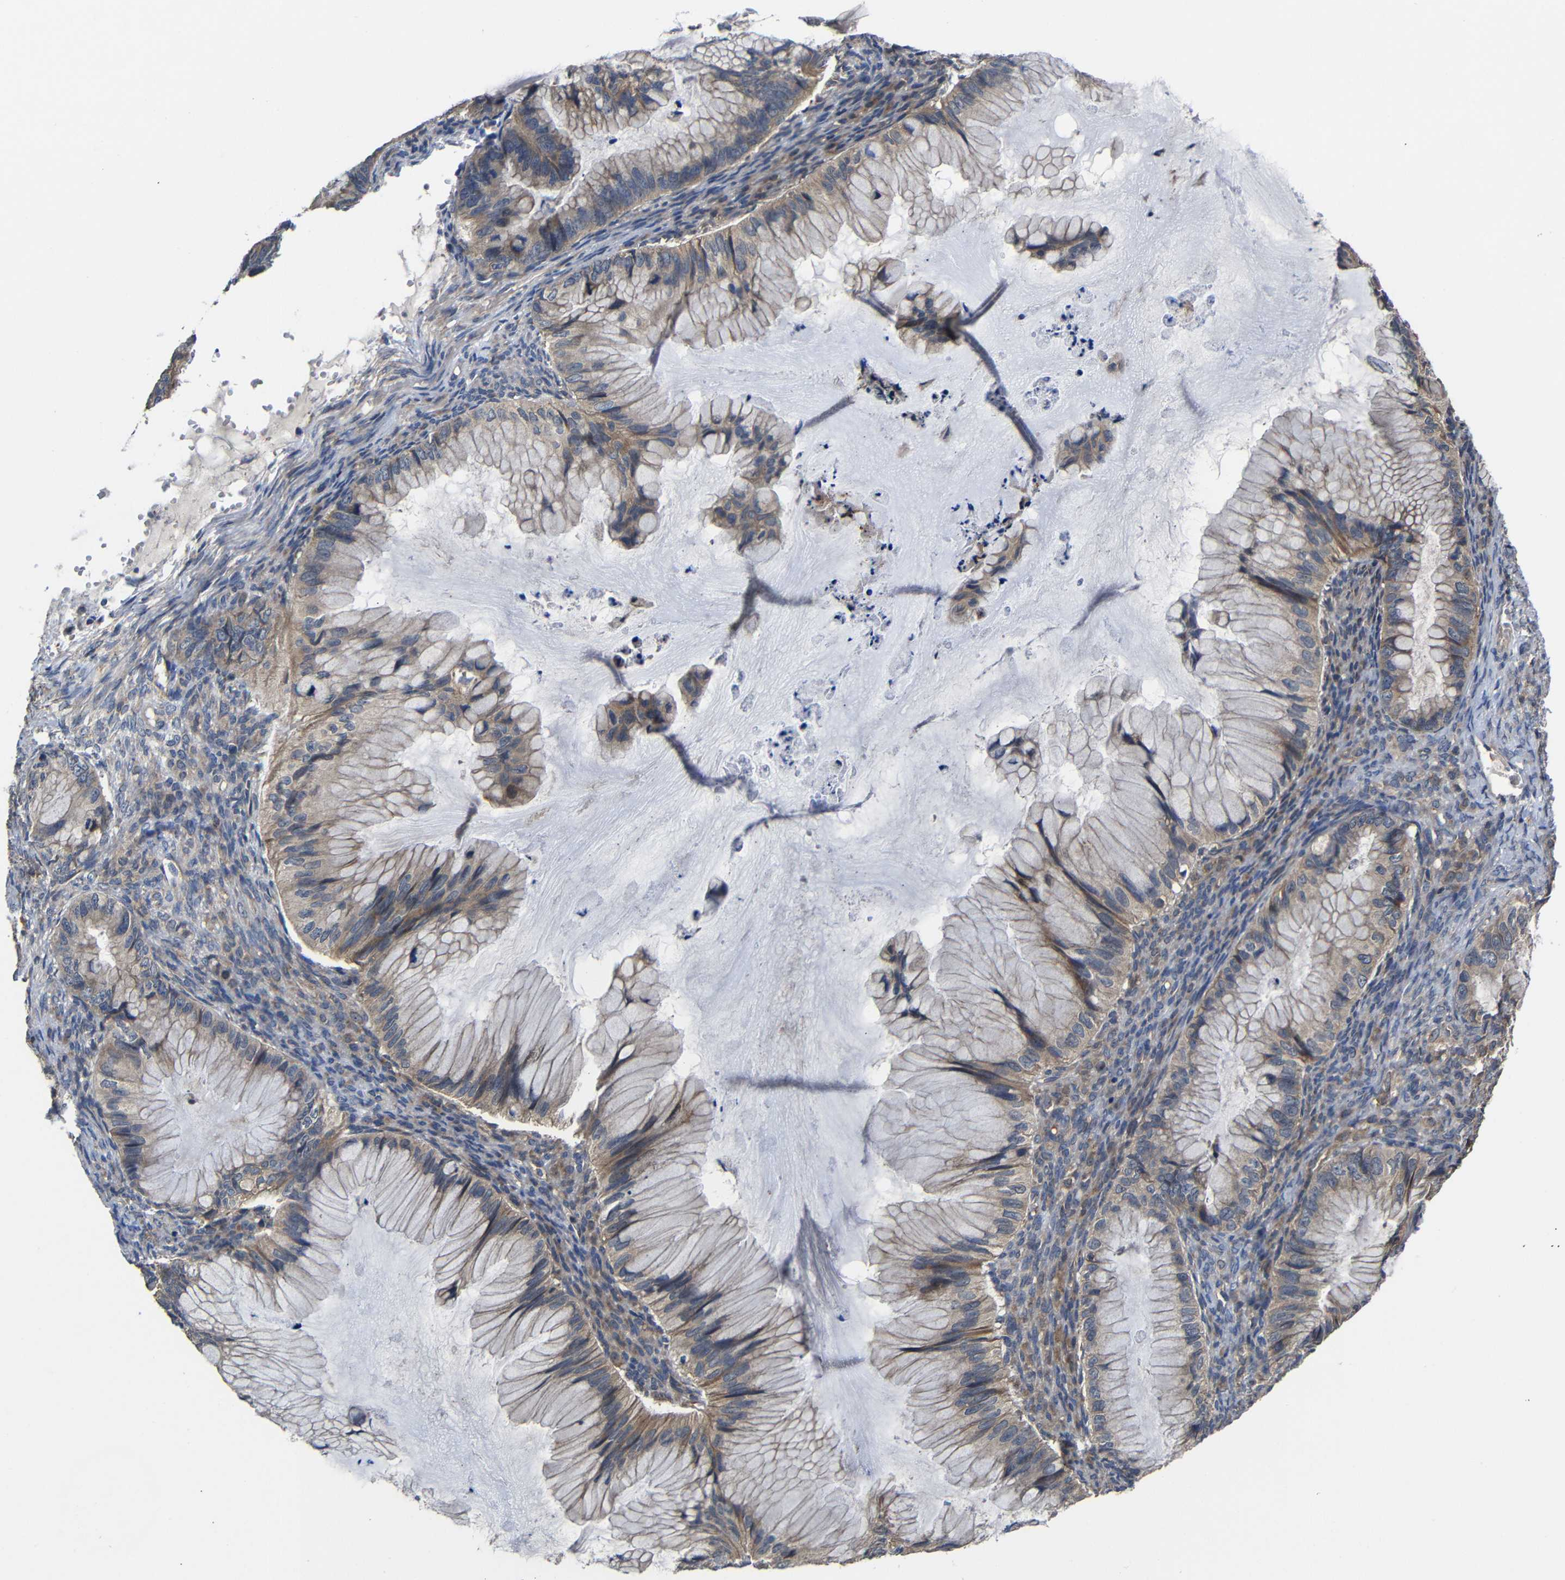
{"staining": {"intensity": "moderate", "quantity": ">75%", "location": "cytoplasmic/membranous"}, "tissue": "ovarian cancer", "cell_type": "Tumor cells", "image_type": "cancer", "snomed": [{"axis": "morphology", "description": "Cystadenocarcinoma, mucinous, NOS"}, {"axis": "topography", "description": "Ovary"}], "caption": "High-magnification brightfield microscopy of ovarian mucinous cystadenocarcinoma stained with DAB (3,3'-diaminobenzidine) (brown) and counterstained with hematoxylin (blue). tumor cells exhibit moderate cytoplasmic/membranous expression is appreciated in approximately>75% of cells. The protein is stained brown, and the nuclei are stained in blue (DAB IHC with brightfield microscopy, high magnification).", "gene": "LPAR5", "patient": {"sex": "female", "age": 36}}